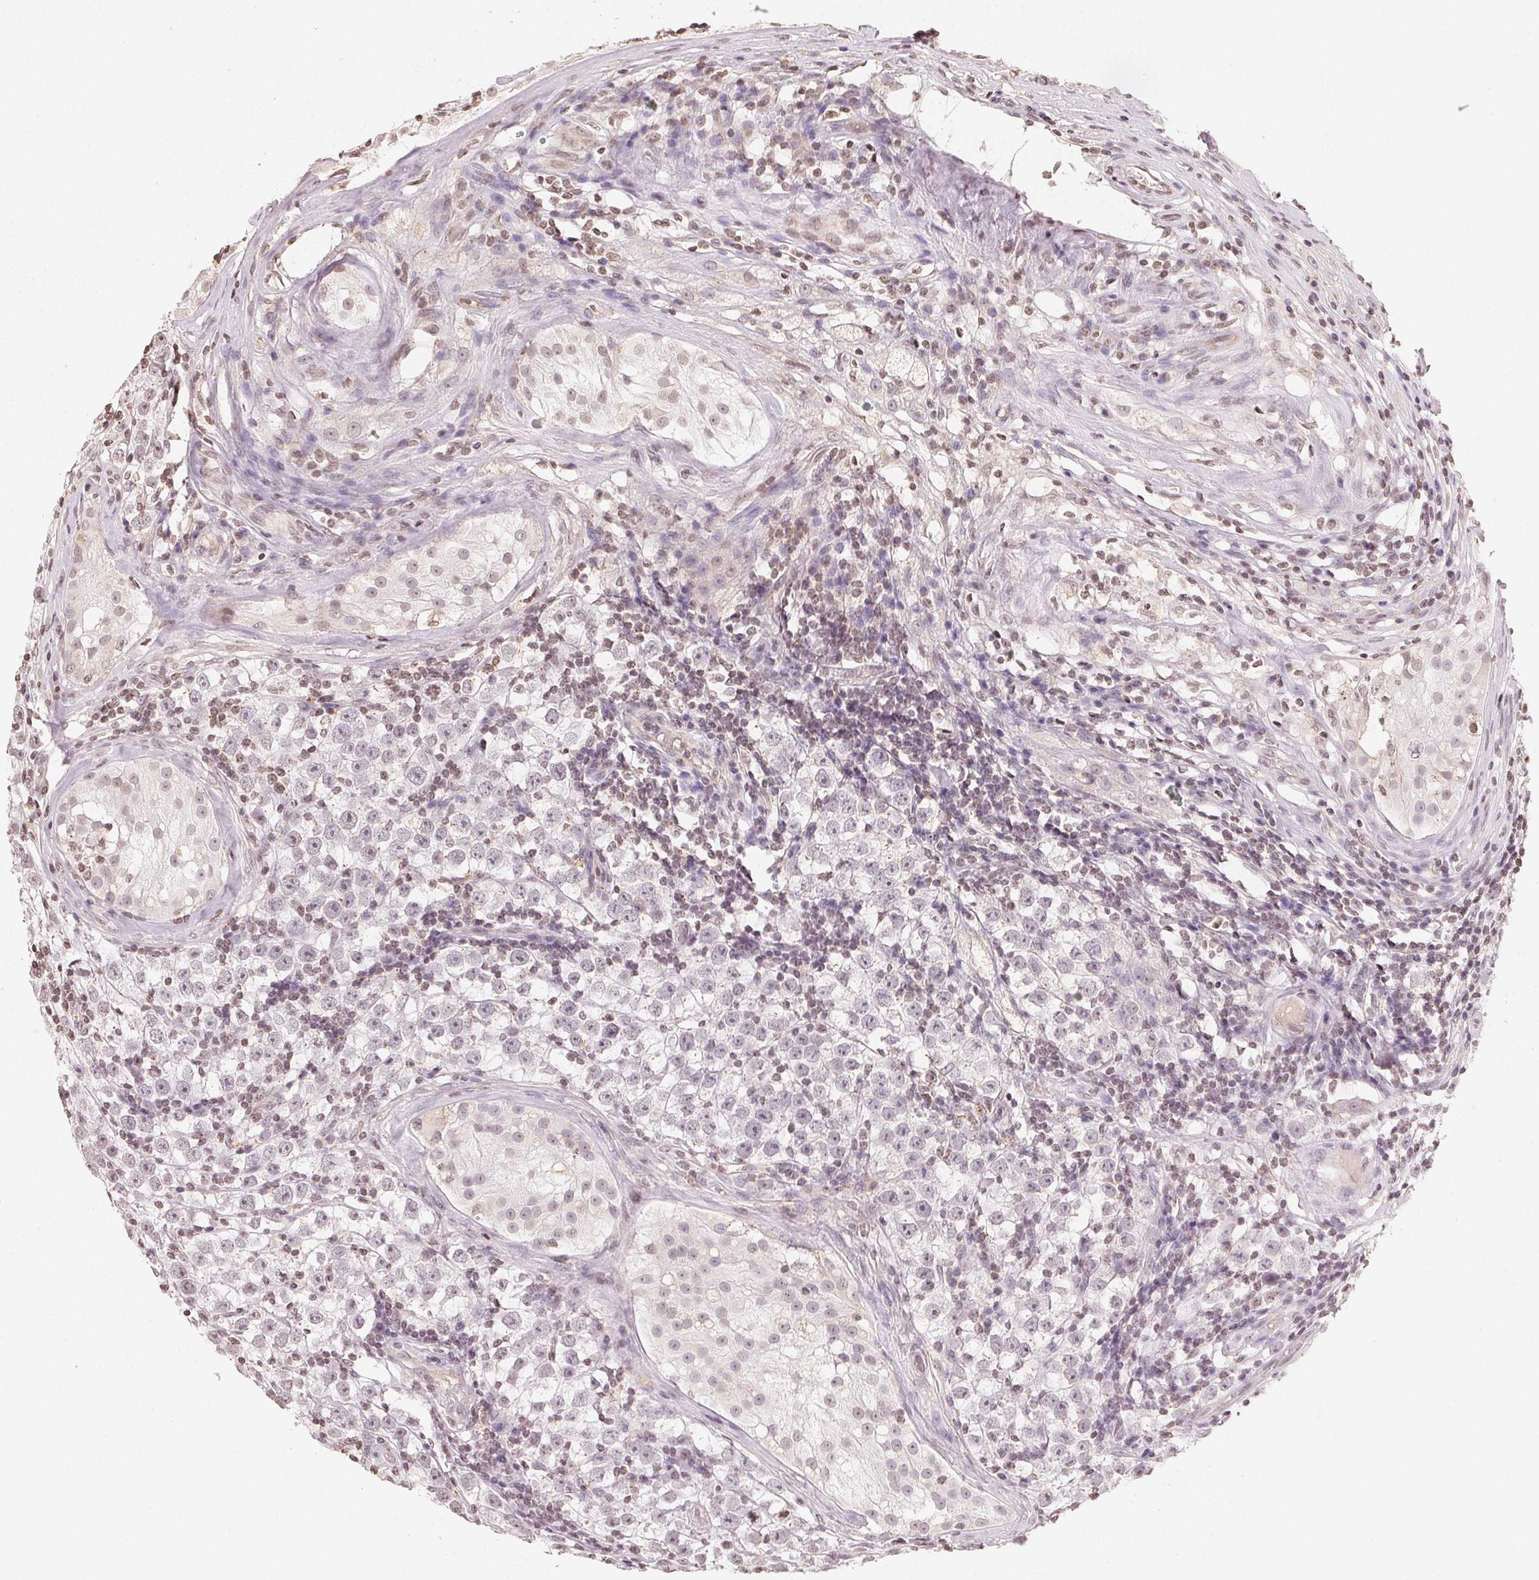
{"staining": {"intensity": "weak", "quantity": "<25%", "location": "nuclear"}, "tissue": "urothelial cancer", "cell_type": "Tumor cells", "image_type": "cancer", "snomed": [{"axis": "morphology", "description": "Normal tissue, NOS"}, {"axis": "morphology", "description": "Urothelial carcinoma, High grade"}, {"axis": "morphology", "description": "Seminoma, NOS"}, {"axis": "morphology", "description": "Carcinoma, Embryonal, NOS"}, {"axis": "topography", "description": "Urinary bladder"}, {"axis": "topography", "description": "Testis"}], "caption": "The image exhibits no significant staining in tumor cells of embryonal carcinoma. The staining was performed using DAB (3,3'-diaminobenzidine) to visualize the protein expression in brown, while the nuclei were stained in blue with hematoxylin (Magnification: 20x).", "gene": "TBP", "patient": {"sex": "male", "age": 41}}